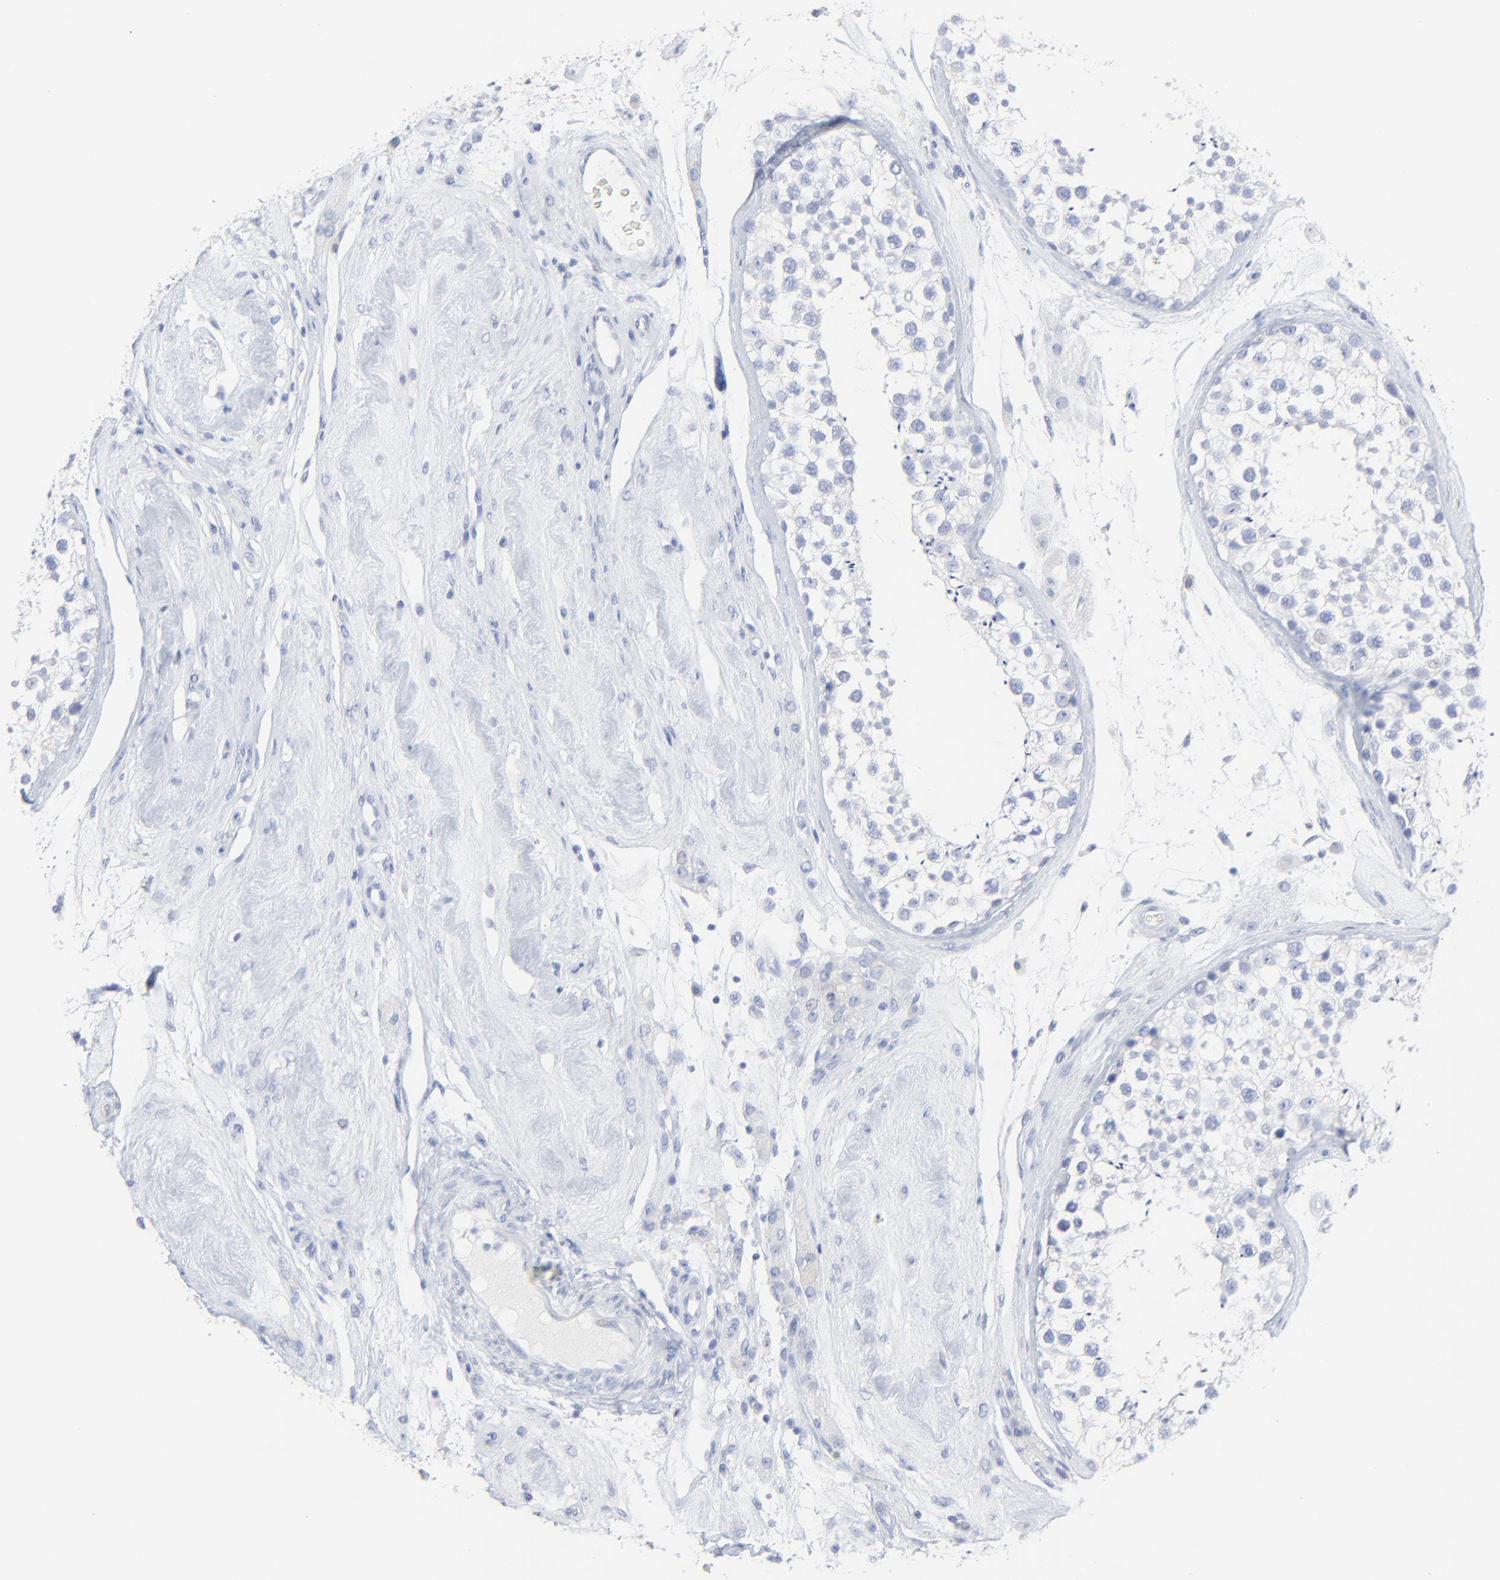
{"staining": {"intensity": "negative", "quantity": "none", "location": "none"}, "tissue": "testis", "cell_type": "Cells in seminiferous ducts", "image_type": "normal", "snomed": [{"axis": "morphology", "description": "Normal tissue, NOS"}, {"axis": "topography", "description": "Testis"}], "caption": "The image displays no significant expression in cells in seminiferous ducts of testis.", "gene": "LCN2", "patient": {"sex": "male", "age": 46}}